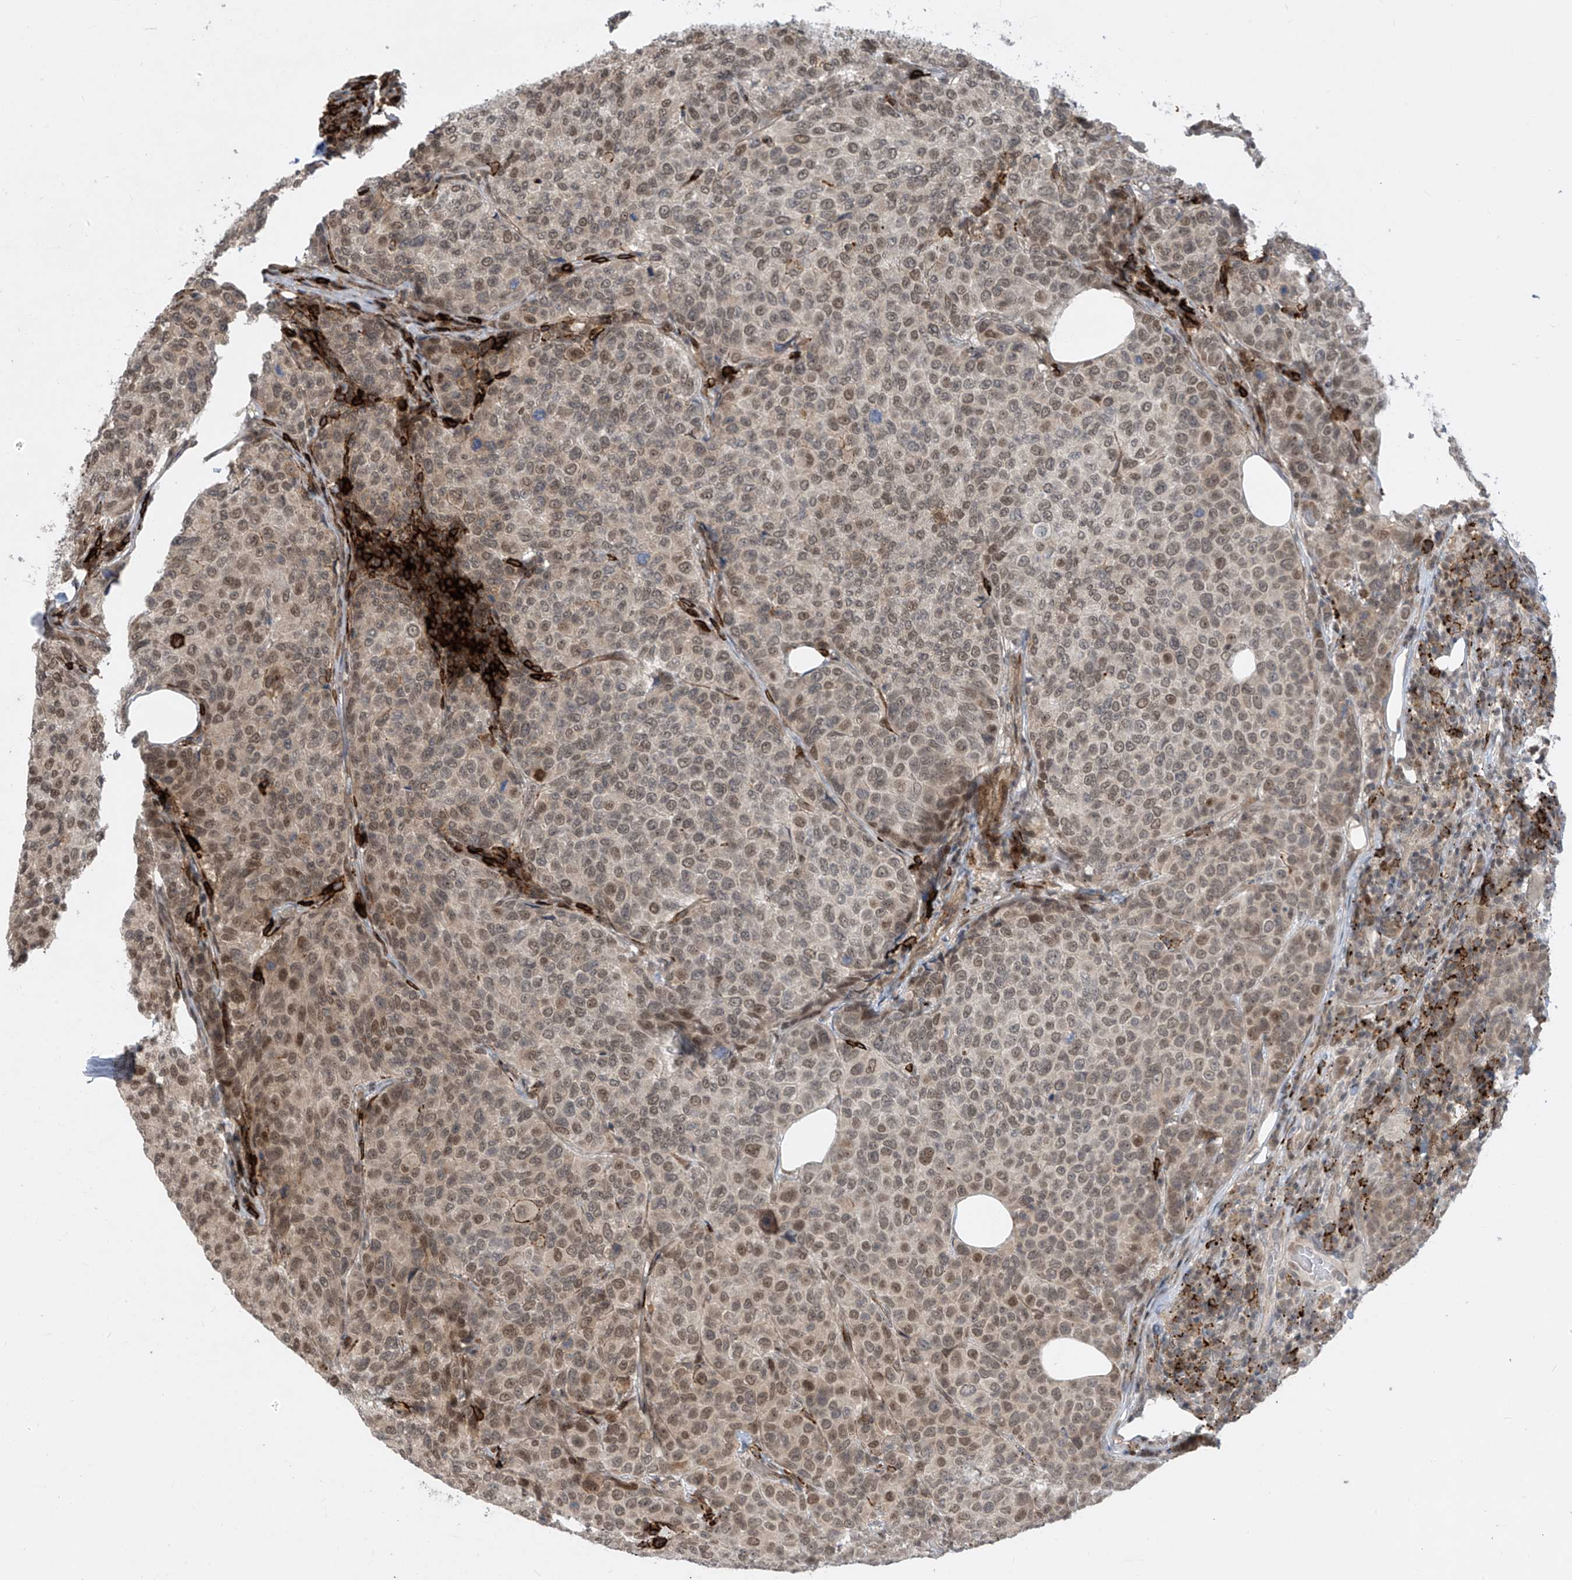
{"staining": {"intensity": "moderate", "quantity": ">75%", "location": "nuclear"}, "tissue": "breast cancer", "cell_type": "Tumor cells", "image_type": "cancer", "snomed": [{"axis": "morphology", "description": "Duct carcinoma"}, {"axis": "topography", "description": "Breast"}], "caption": "Breast intraductal carcinoma stained for a protein (brown) displays moderate nuclear positive positivity in approximately >75% of tumor cells.", "gene": "LAGE3", "patient": {"sex": "female", "age": 55}}